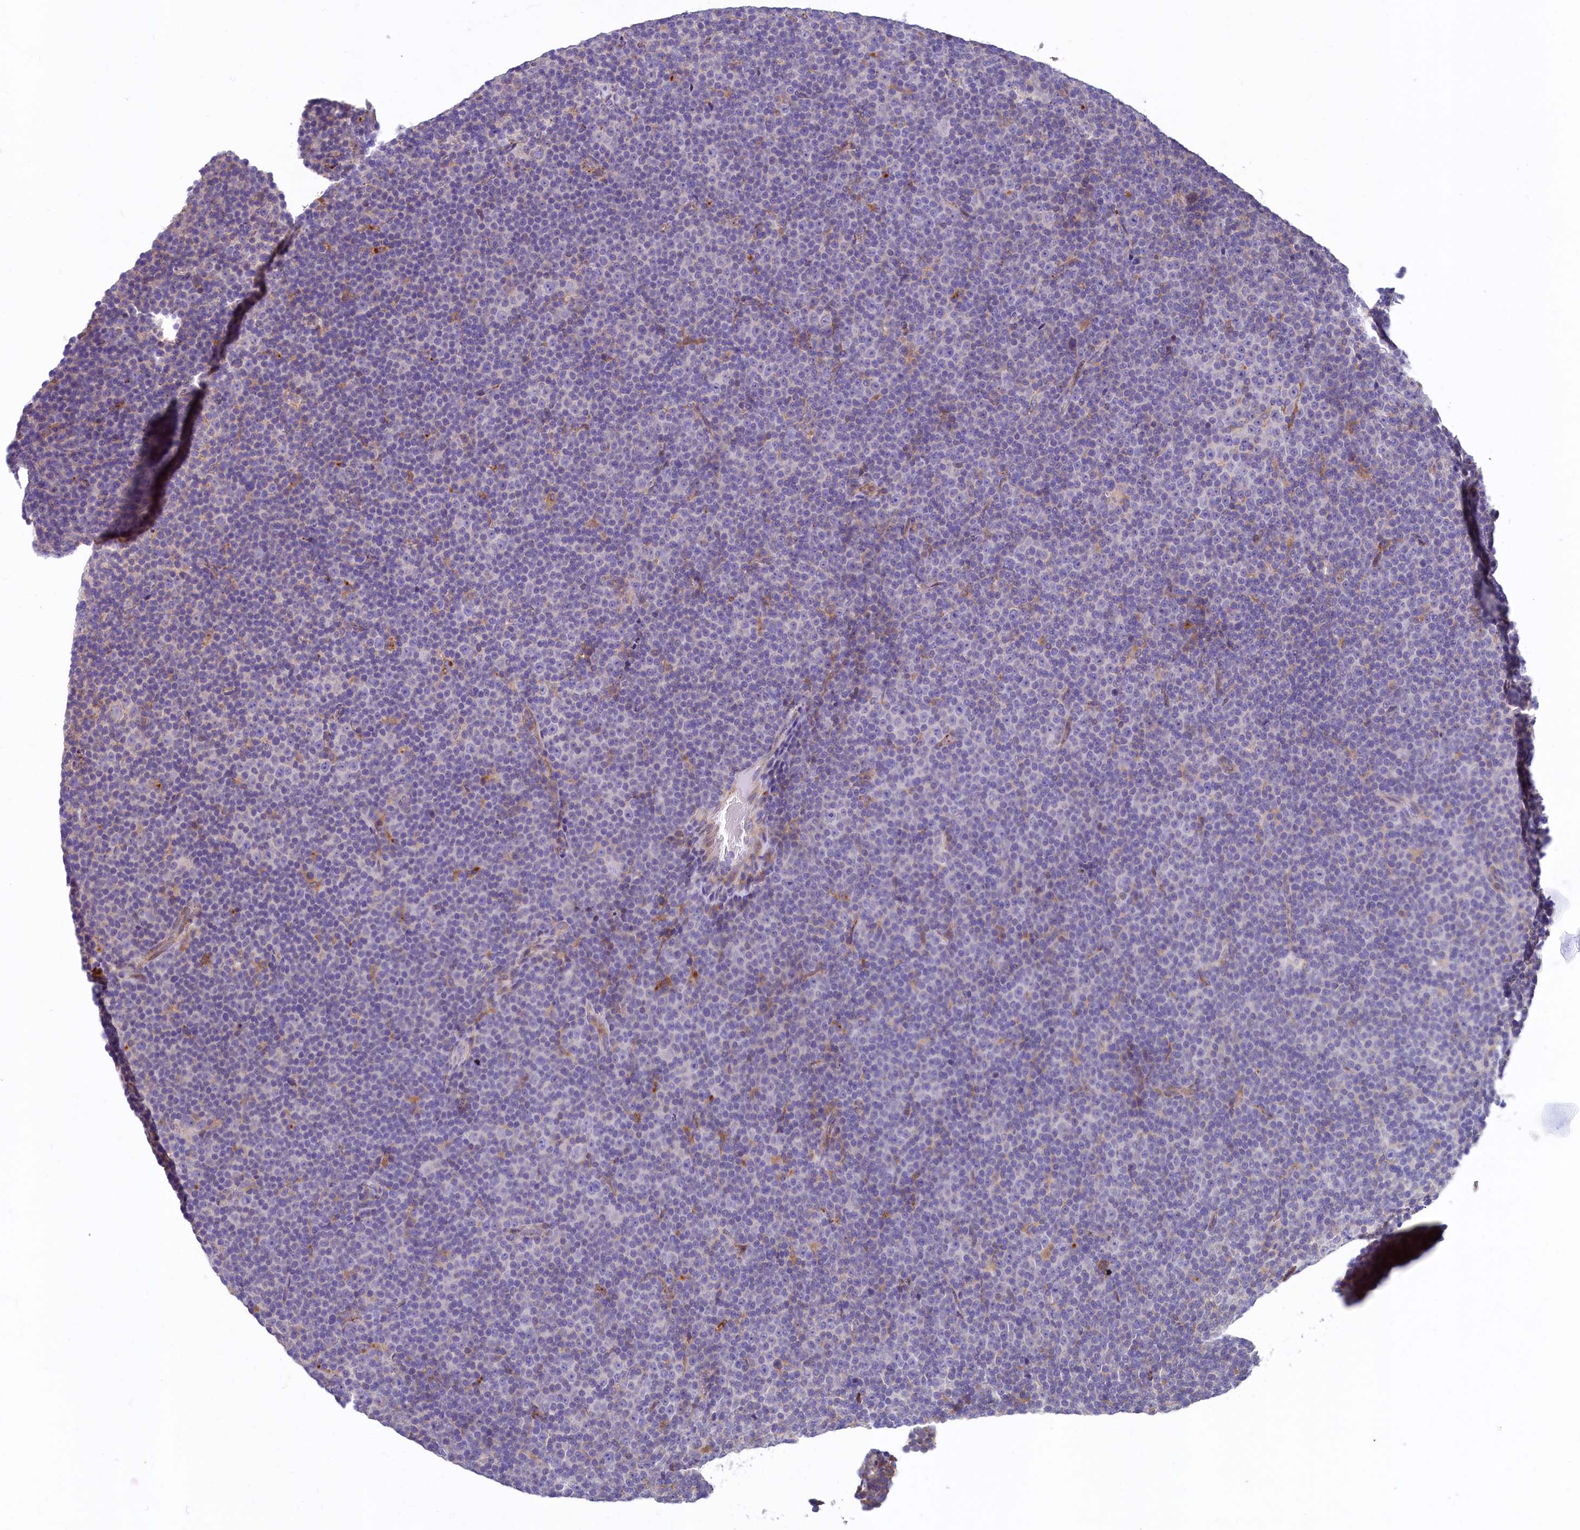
{"staining": {"intensity": "negative", "quantity": "none", "location": "none"}, "tissue": "lymphoma", "cell_type": "Tumor cells", "image_type": "cancer", "snomed": [{"axis": "morphology", "description": "Malignant lymphoma, non-Hodgkin's type, Low grade"}, {"axis": "topography", "description": "Lymph node"}], "caption": "Tumor cells show no significant protein expression in lymphoma. (DAB immunohistochemistry (IHC), high magnification).", "gene": "HPS6", "patient": {"sex": "female", "age": 67}}